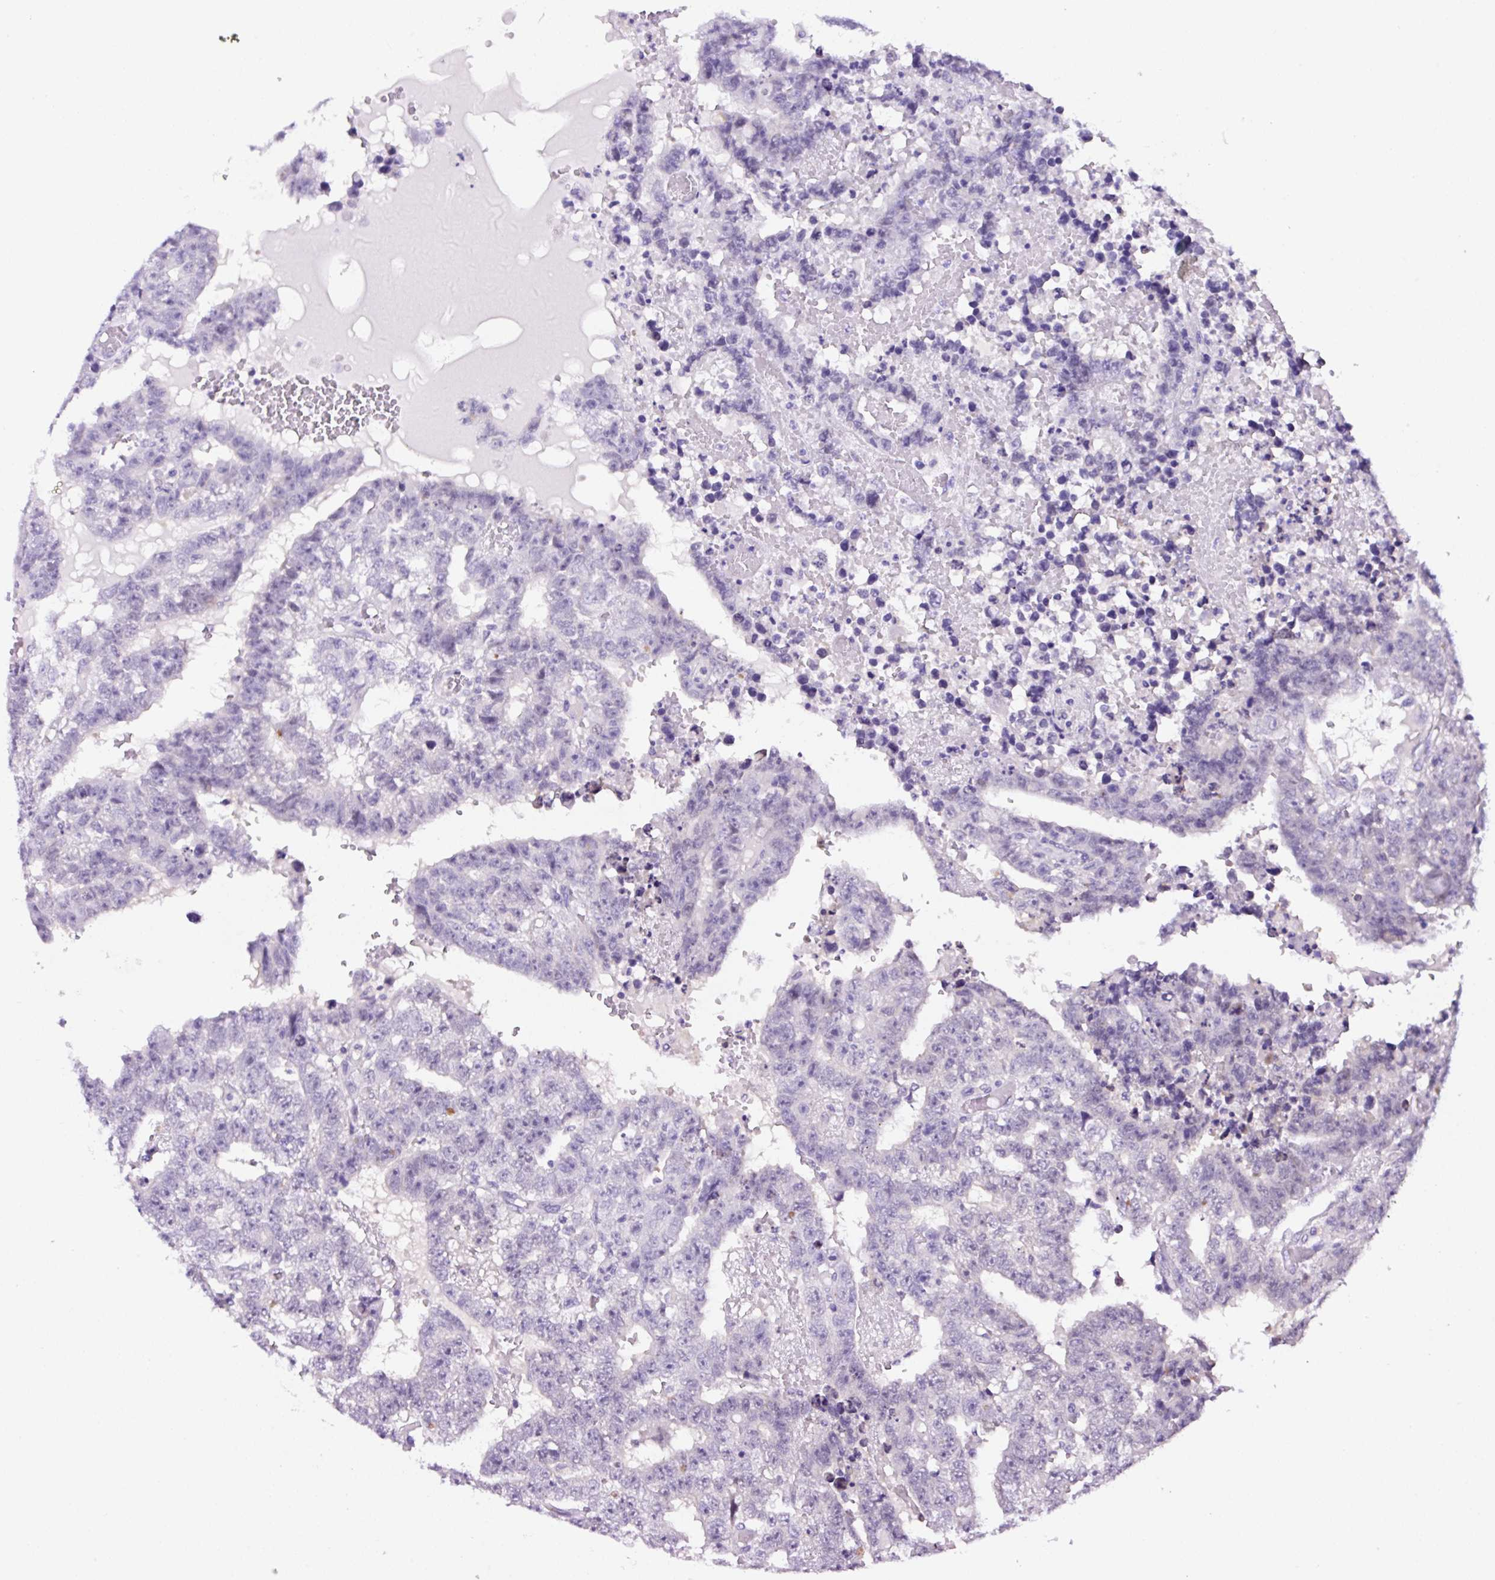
{"staining": {"intensity": "negative", "quantity": "none", "location": "none"}, "tissue": "testis cancer", "cell_type": "Tumor cells", "image_type": "cancer", "snomed": [{"axis": "morphology", "description": "Carcinoma, Embryonal, NOS"}, {"axis": "topography", "description": "Testis"}], "caption": "Testis cancer (embryonal carcinoma) stained for a protein using immunohistochemistry (IHC) demonstrates no expression tumor cells.", "gene": "TAFA3", "patient": {"sex": "male", "age": 25}}